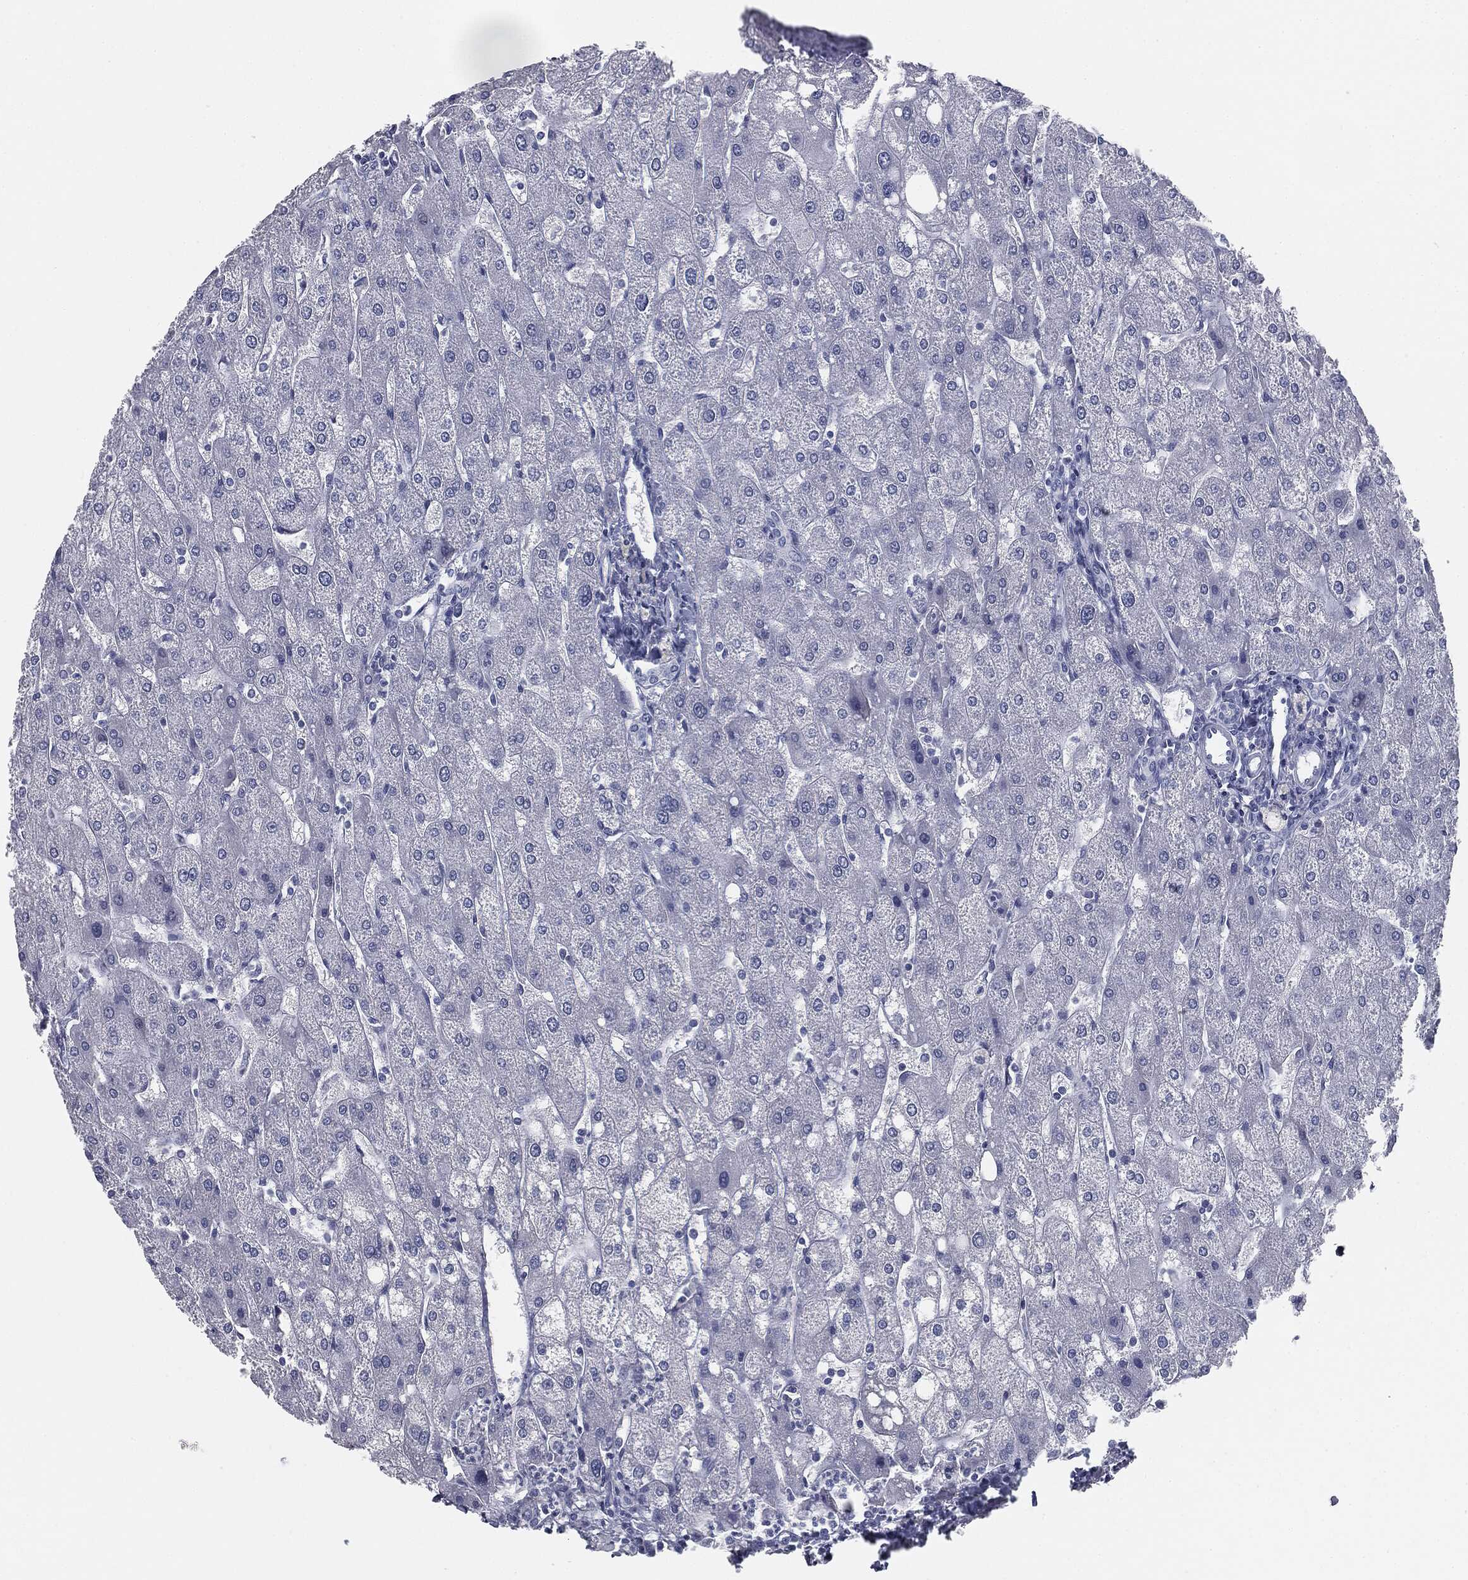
{"staining": {"intensity": "negative", "quantity": "none", "location": "none"}, "tissue": "liver", "cell_type": "Cholangiocytes", "image_type": "normal", "snomed": [{"axis": "morphology", "description": "Normal tissue, NOS"}, {"axis": "topography", "description": "Liver"}], "caption": "Immunohistochemistry (IHC) photomicrograph of unremarkable human liver stained for a protein (brown), which demonstrates no positivity in cholangiocytes.", "gene": "TPO", "patient": {"sex": "male", "age": 67}}